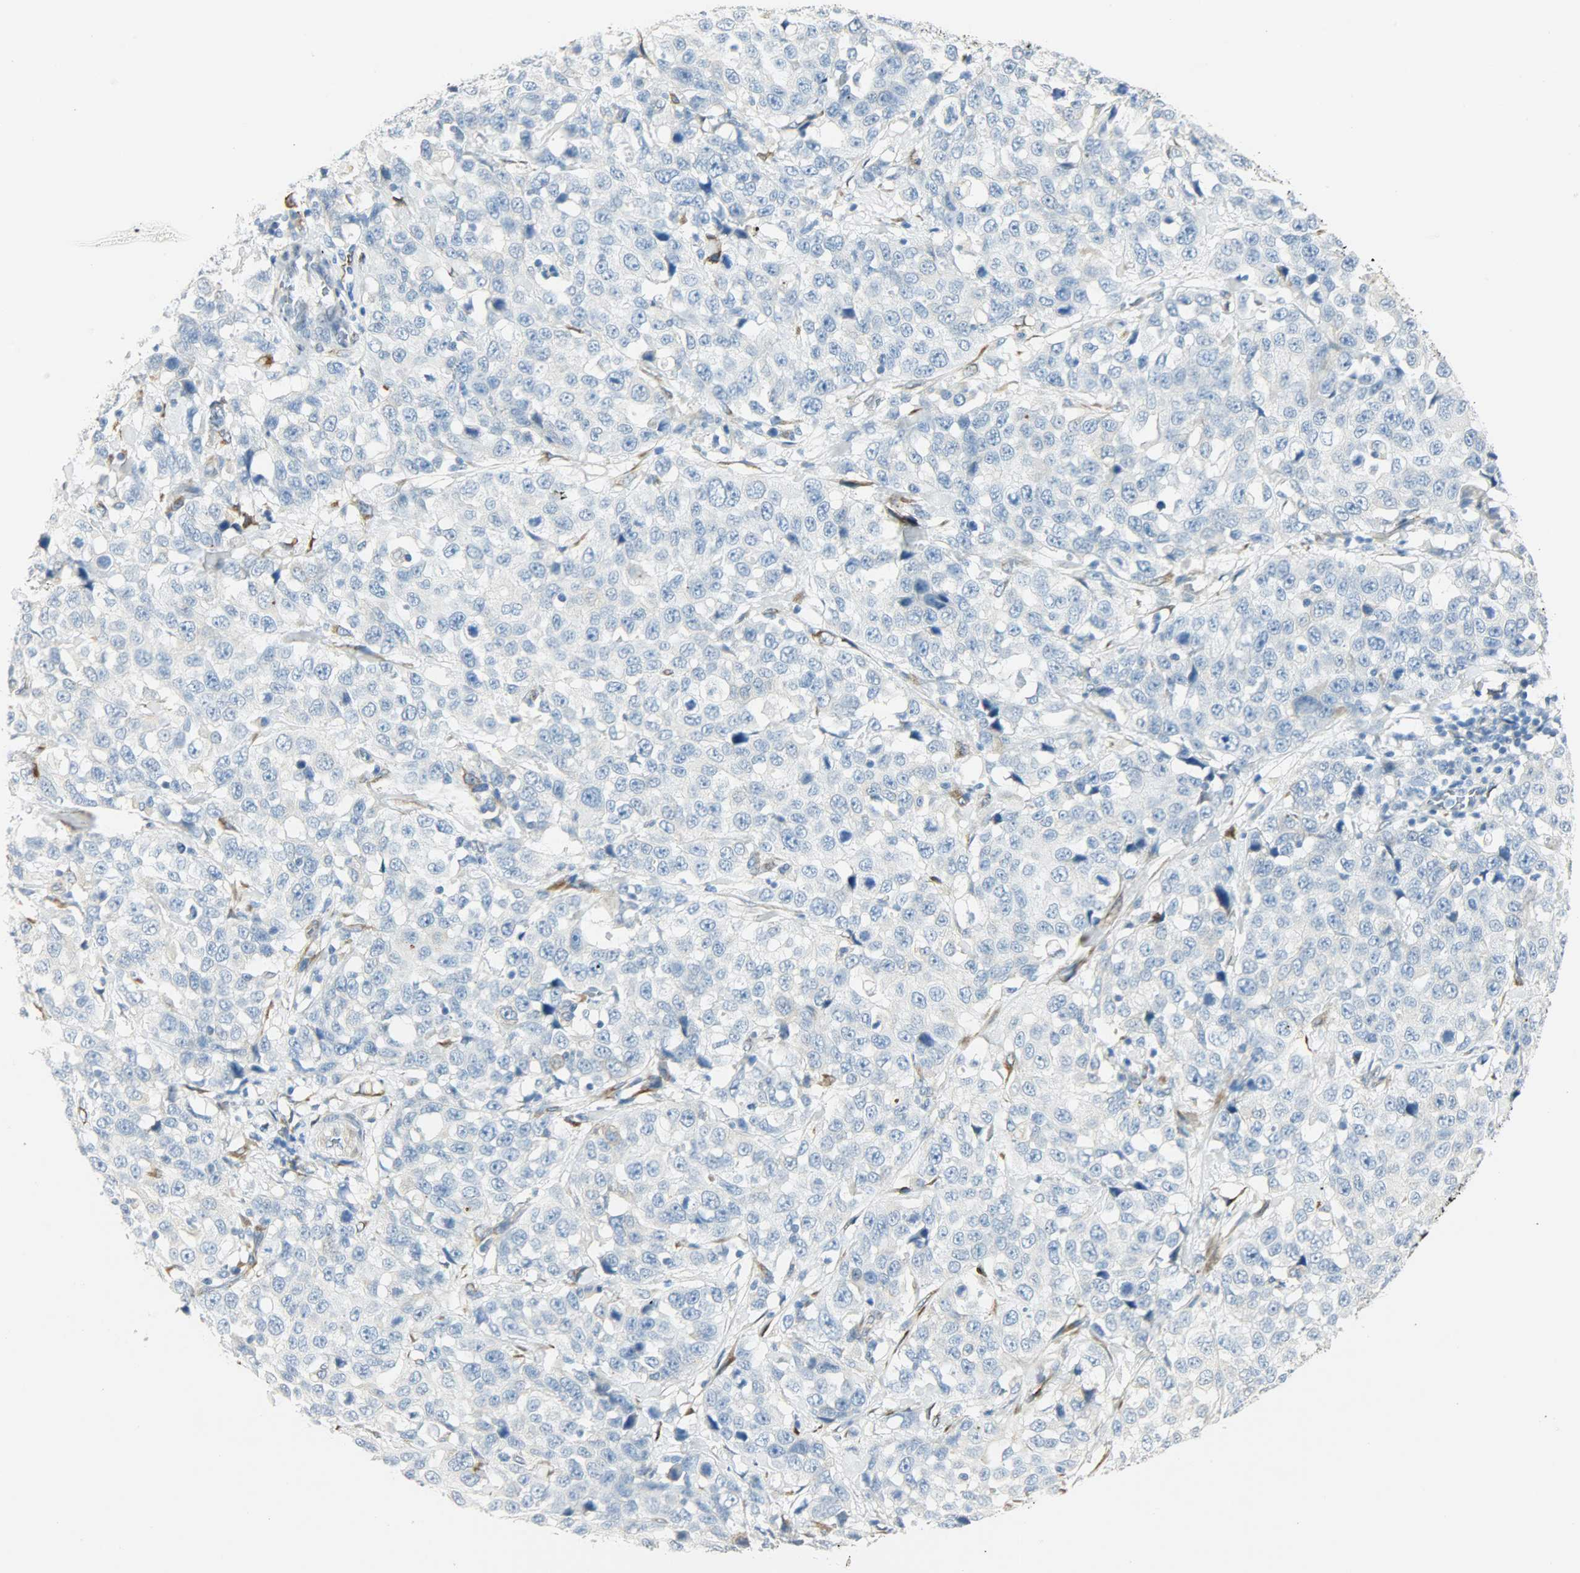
{"staining": {"intensity": "negative", "quantity": "none", "location": "none"}, "tissue": "stomach cancer", "cell_type": "Tumor cells", "image_type": "cancer", "snomed": [{"axis": "morphology", "description": "Normal tissue, NOS"}, {"axis": "morphology", "description": "Adenocarcinoma, NOS"}, {"axis": "topography", "description": "Stomach"}], "caption": "The histopathology image demonstrates no significant staining in tumor cells of stomach cancer (adenocarcinoma).", "gene": "PKD2", "patient": {"sex": "male", "age": 48}}